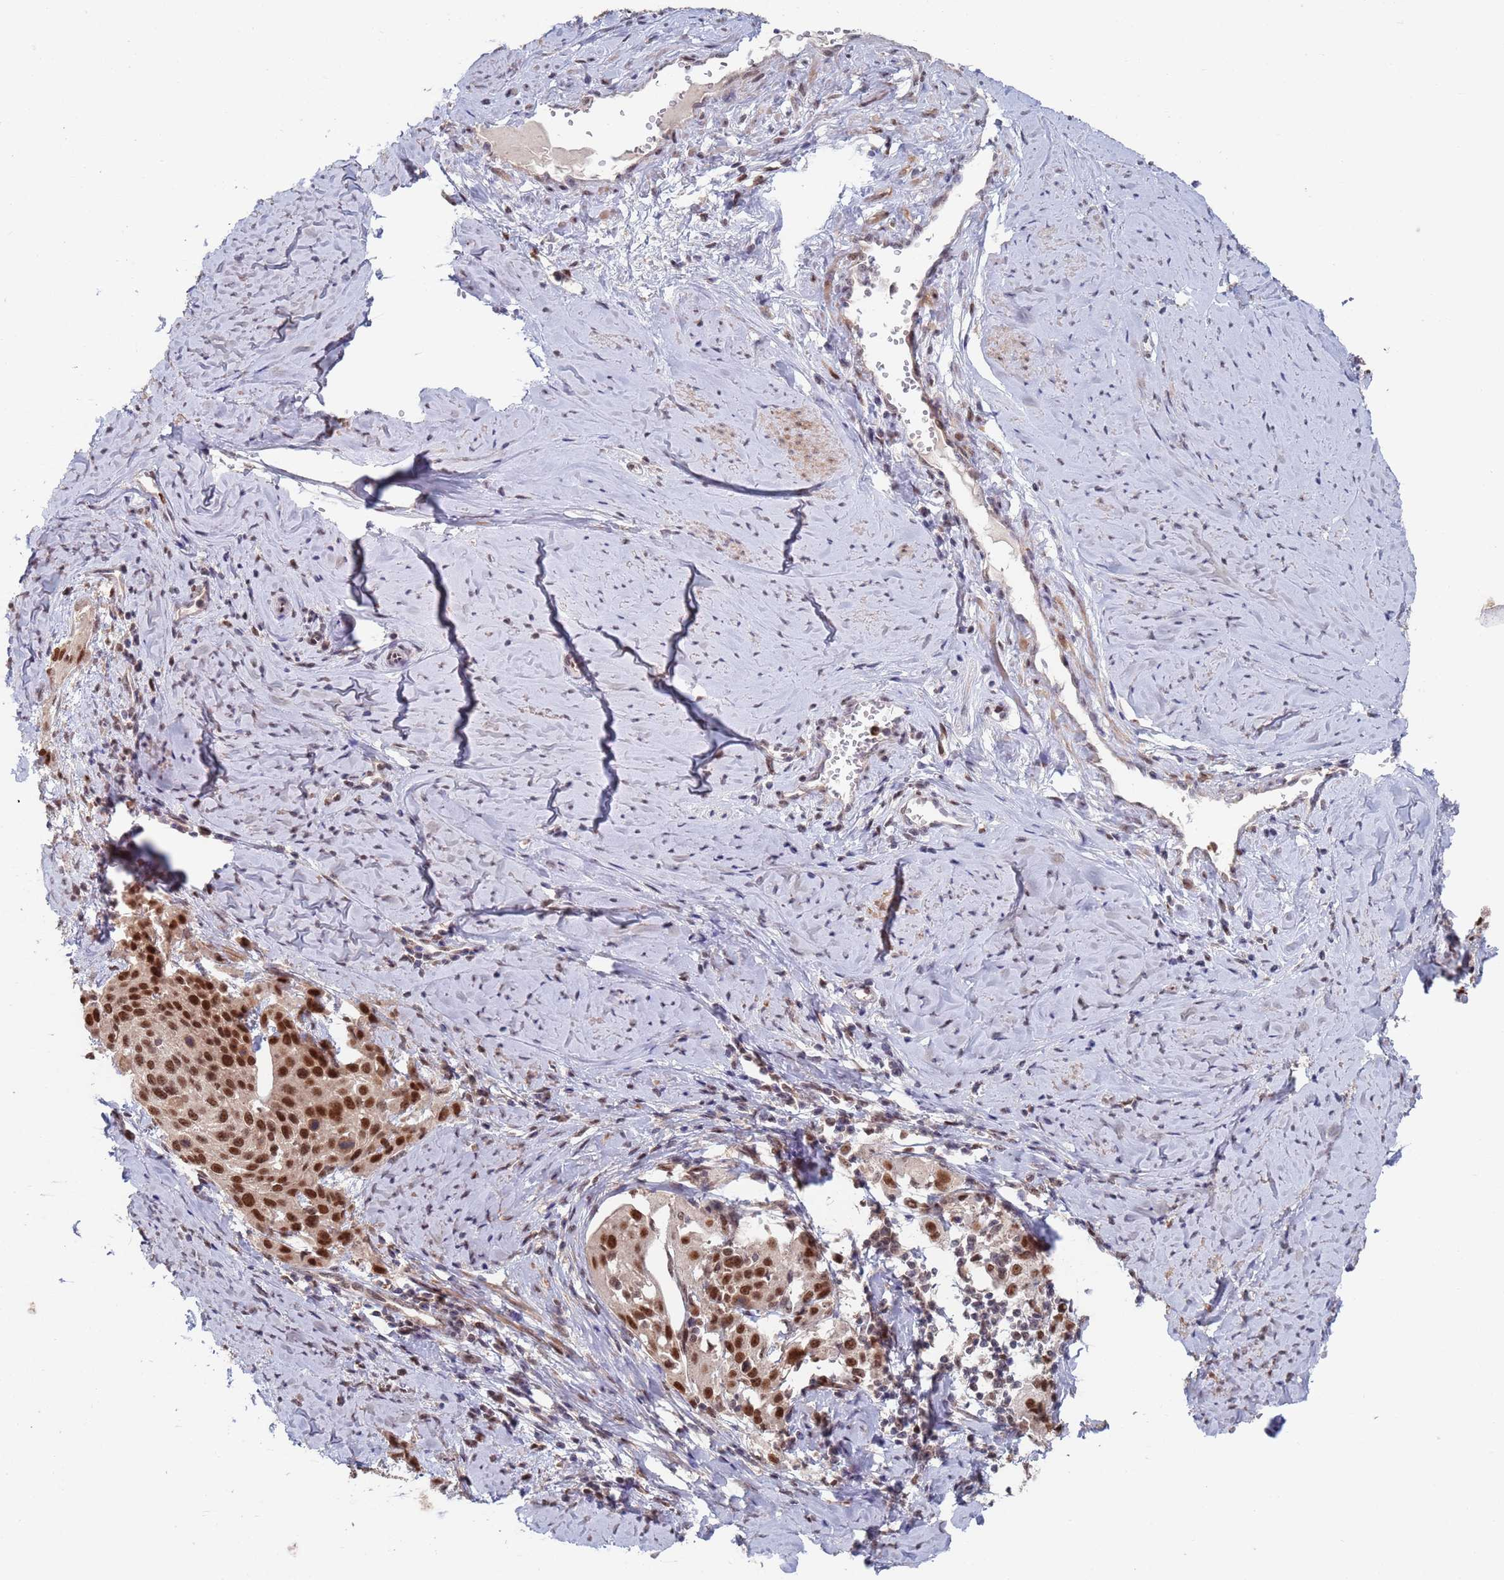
{"staining": {"intensity": "strong", "quantity": ">75%", "location": "nuclear"}, "tissue": "cervical cancer", "cell_type": "Tumor cells", "image_type": "cancer", "snomed": [{"axis": "morphology", "description": "Squamous cell carcinoma, NOS"}, {"axis": "topography", "description": "Cervix"}], "caption": "Immunohistochemical staining of human cervical cancer reveals high levels of strong nuclear staining in approximately >75% of tumor cells.", "gene": "RPP25", "patient": {"sex": "female", "age": 44}}